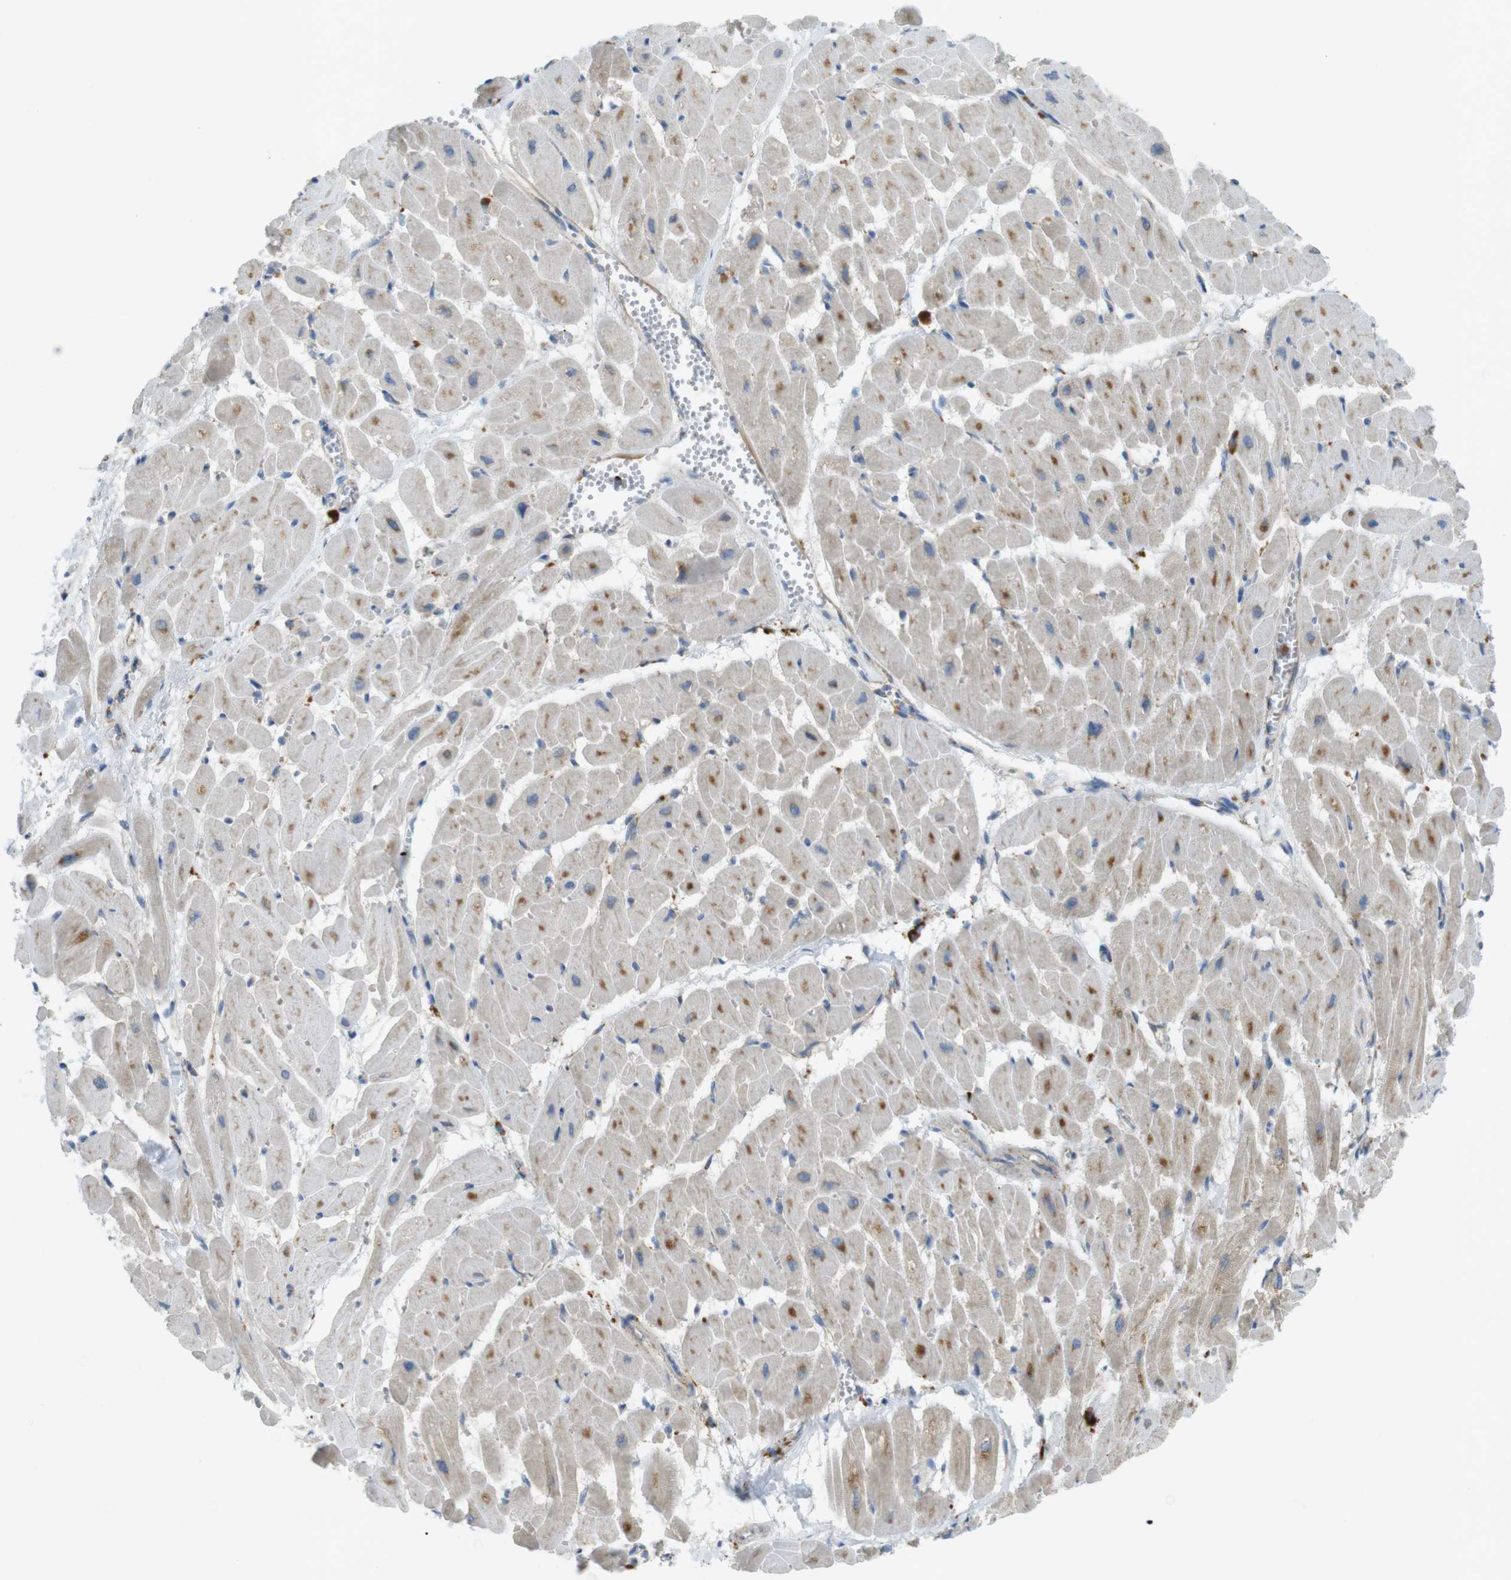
{"staining": {"intensity": "moderate", "quantity": ">75%", "location": "cytoplasmic/membranous"}, "tissue": "heart muscle", "cell_type": "Cardiomyocytes", "image_type": "normal", "snomed": [{"axis": "morphology", "description": "Normal tissue, NOS"}, {"axis": "topography", "description": "Heart"}], "caption": "Cardiomyocytes show medium levels of moderate cytoplasmic/membranous expression in about >75% of cells in unremarkable heart muscle. (Stains: DAB in brown, nuclei in blue, Microscopy: brightfield microscopy at high magnification).", "gene": "LAMP1", "patient": {"sex": "male", "age": 45}}